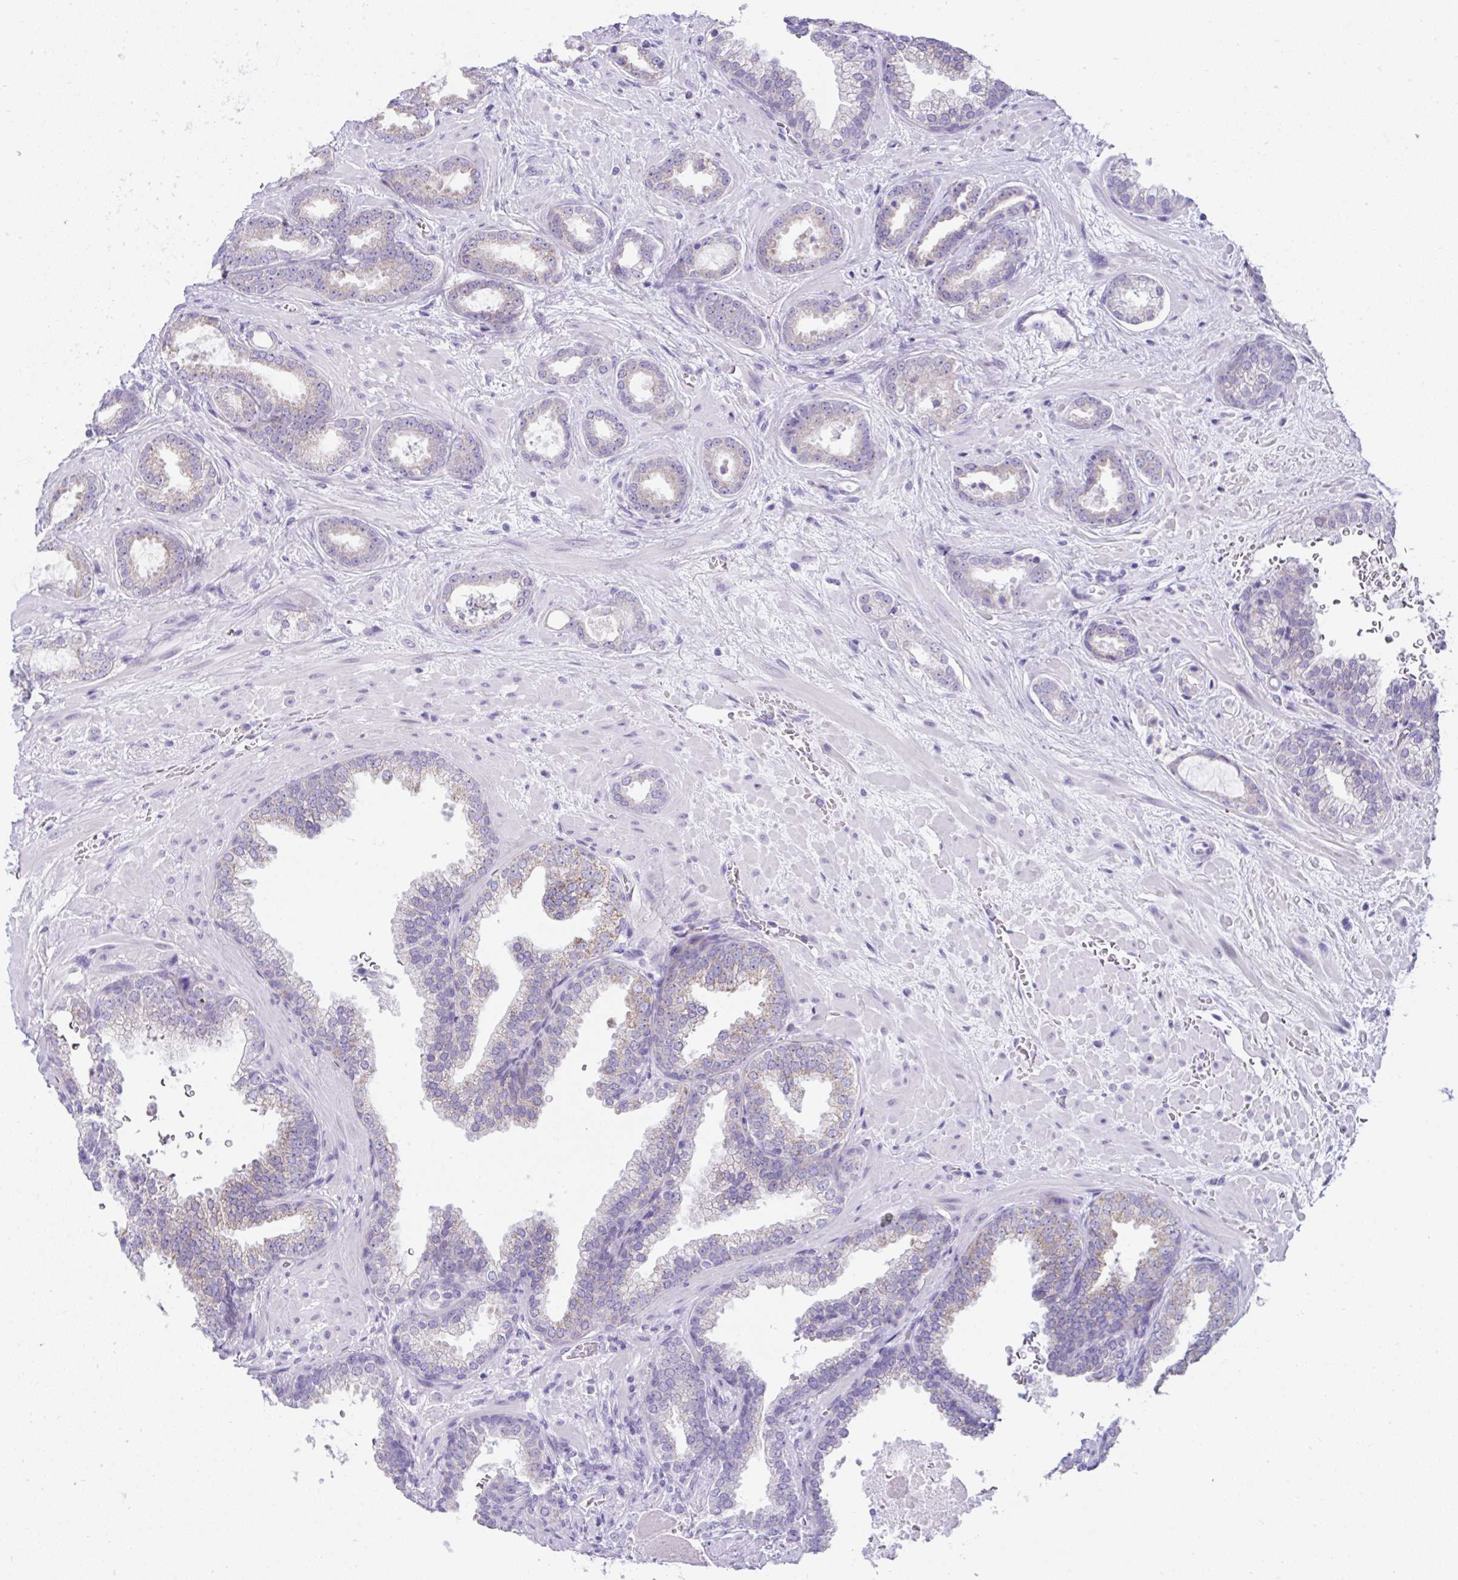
{"staining": {"intensity": "negative", "quantity": "none", "location": "none"}, "tissue": "prostate cancer", "cell_type": "Tumor cells", "image_type": "cancer", "snomed": [{"axis": "morphology", "description": "Adenocarcinoma, High grade"}, {"axis": "topography", "description": "Prostate"}], "caption": "Prostate cancer (adenocarcinoma (high-grade)) was stained to show a protein in brown. There is no significant staining in tumor cells.", "gene": "RNF183", "patient": {"sex": "male", "age": 58}}